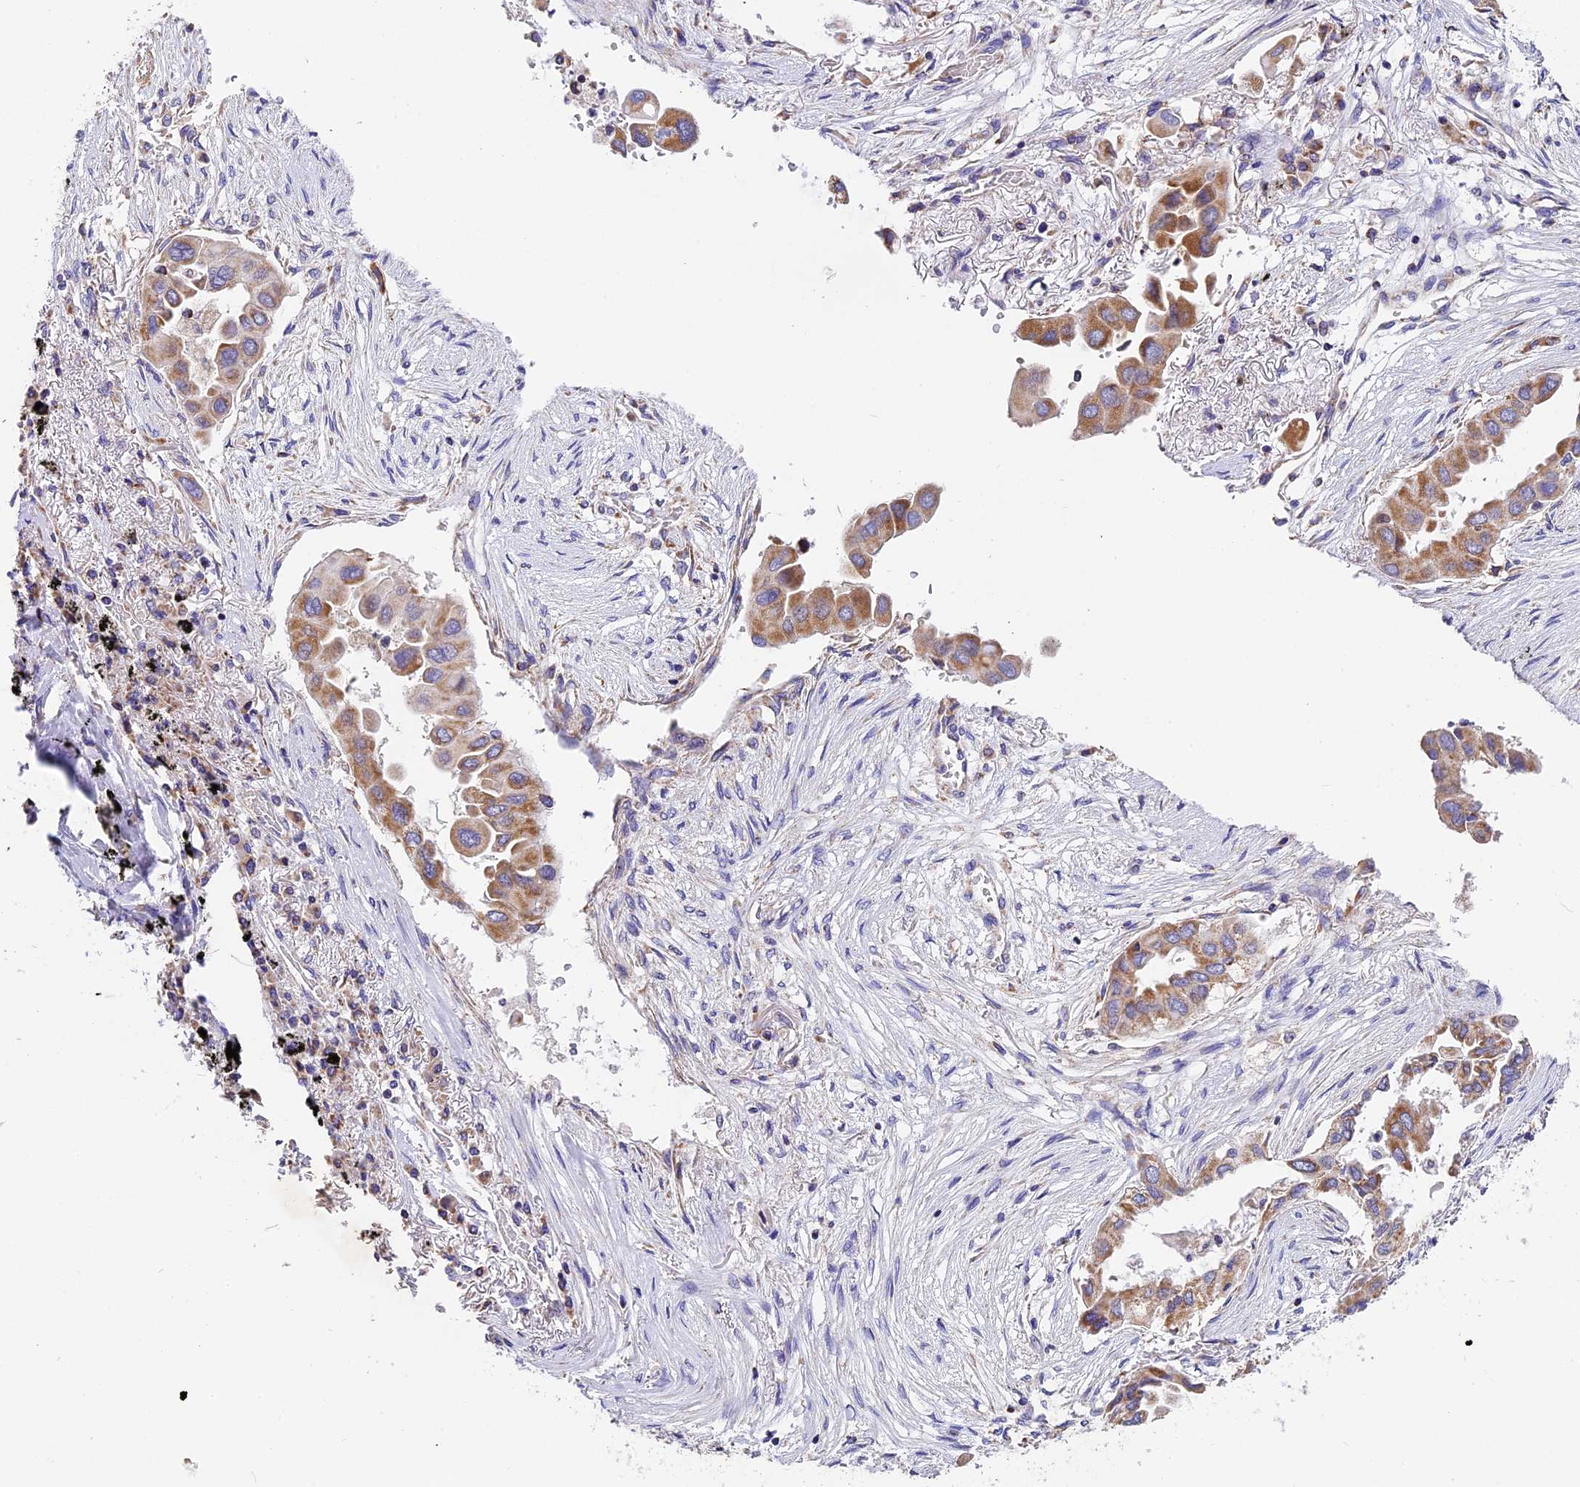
{"staining": {"intensity": "moderate", "quantity": "25%-75%", "location": "cytoplasmic/membranous"}, "tissue": "lung cancer", "cell_type": "Tumor cells", "image_type": "cancer", "snomed": [{"axis": "morphology", "description": "Adenocarcinoma, NOS"}, {"axis": "topography", "description": "Lung"}], "caption": "Tumor cells display medium levels of moderate cytoplasmic/membranous positivity in approximately 25%-75% of cells in lung adenocarcinoma.", "gene": "MGME1", "patient": {"sex": "female", "age": 76}}